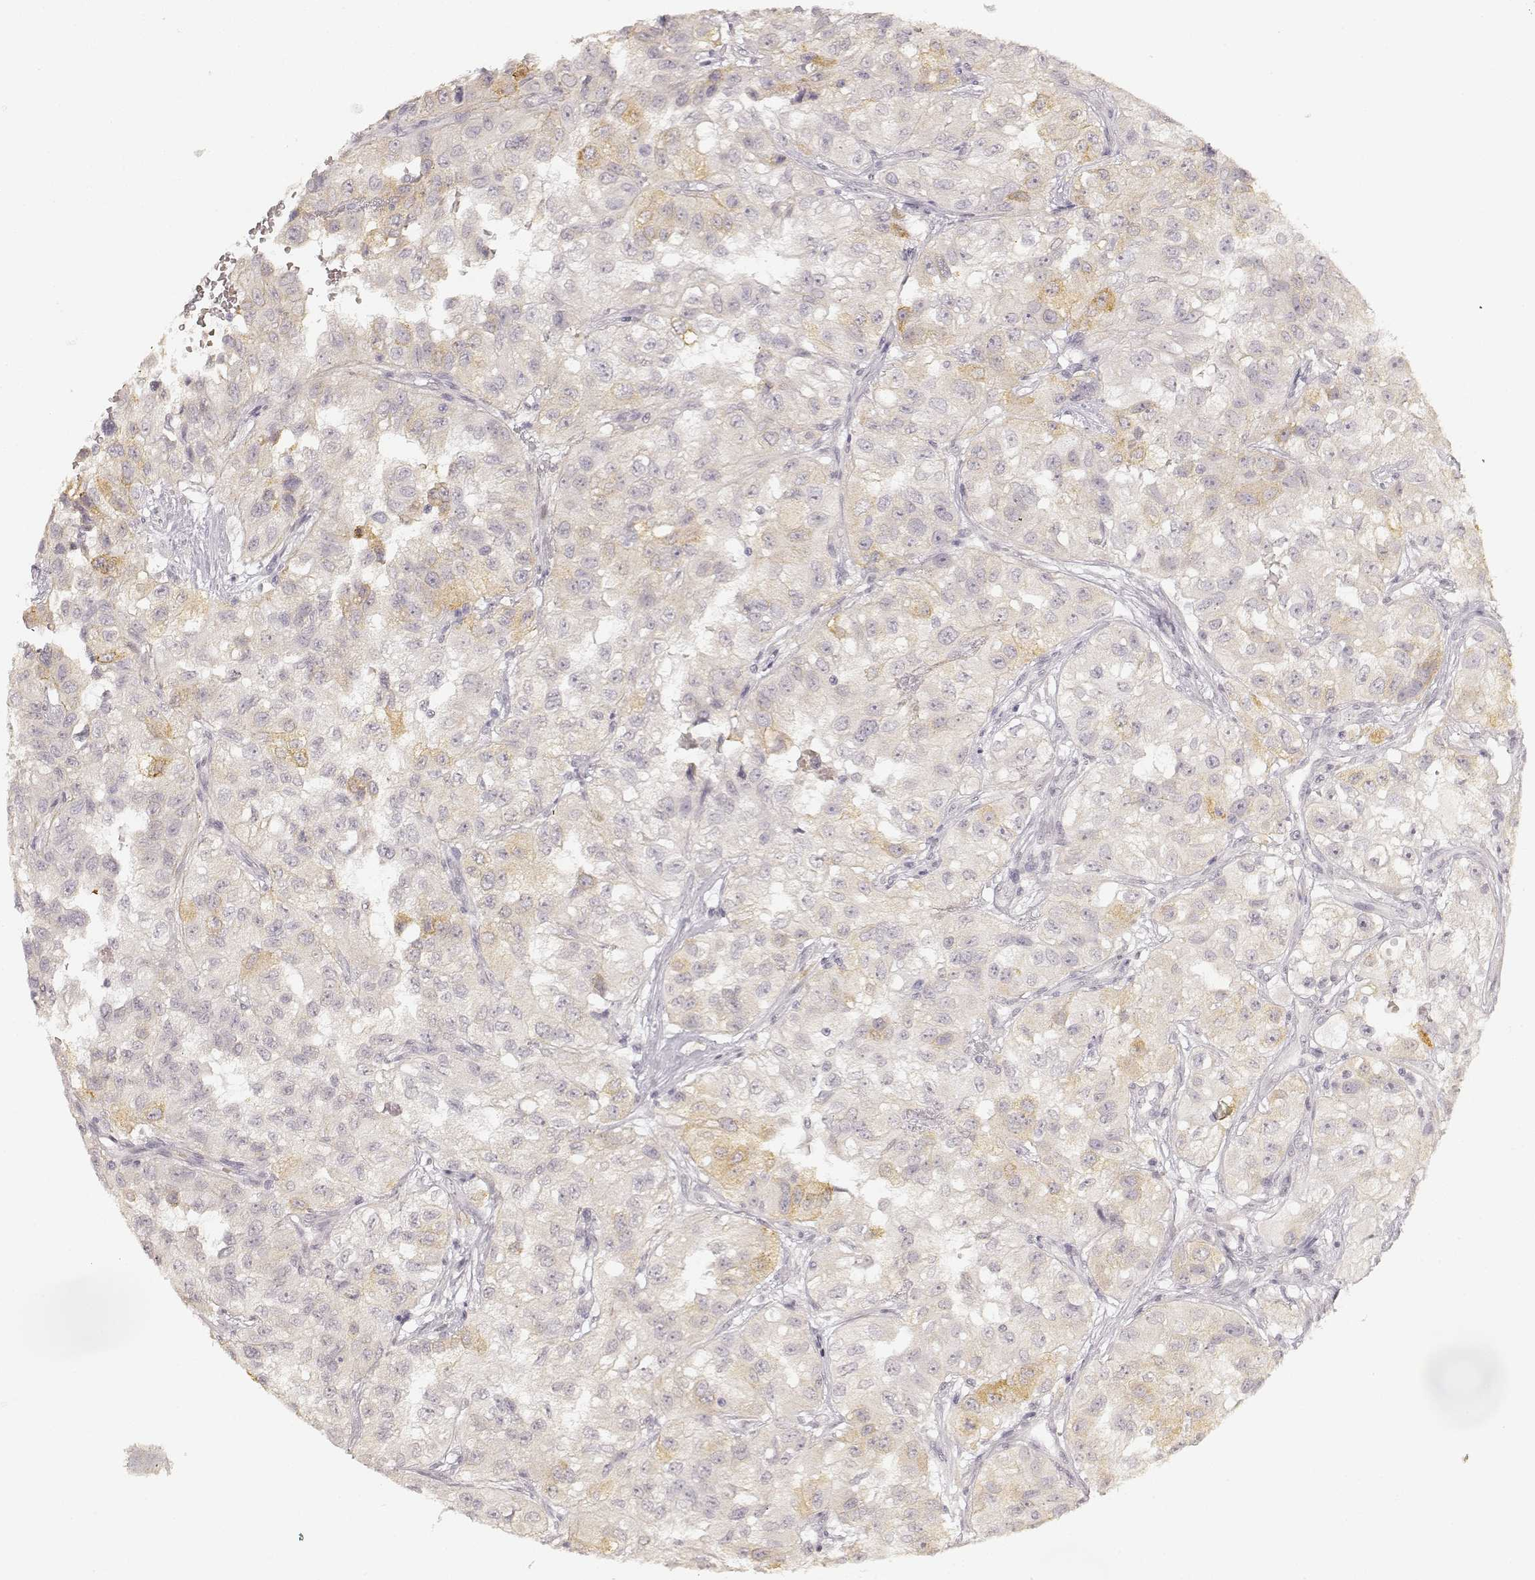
{"staining": {"intensity": "weak", "quantity": "<25%", "location": "cytoplasmic/membranous"}, "tissue": "renal cancer", "cell_type": "Tumor cells", "image_type": "cancer", "snomed": [{"axis": "morphology", "description": "Adenocarcinoma, NOS"}, {"axis": "topography", "description": "Kidney"}], "caption": "DAB immunohistochemical staining of adenocarcinoma (renal) shows no significant positivity in tumor cells.", "gene": "LAMC2", "patient": {"sex": "male", "age": 64}}